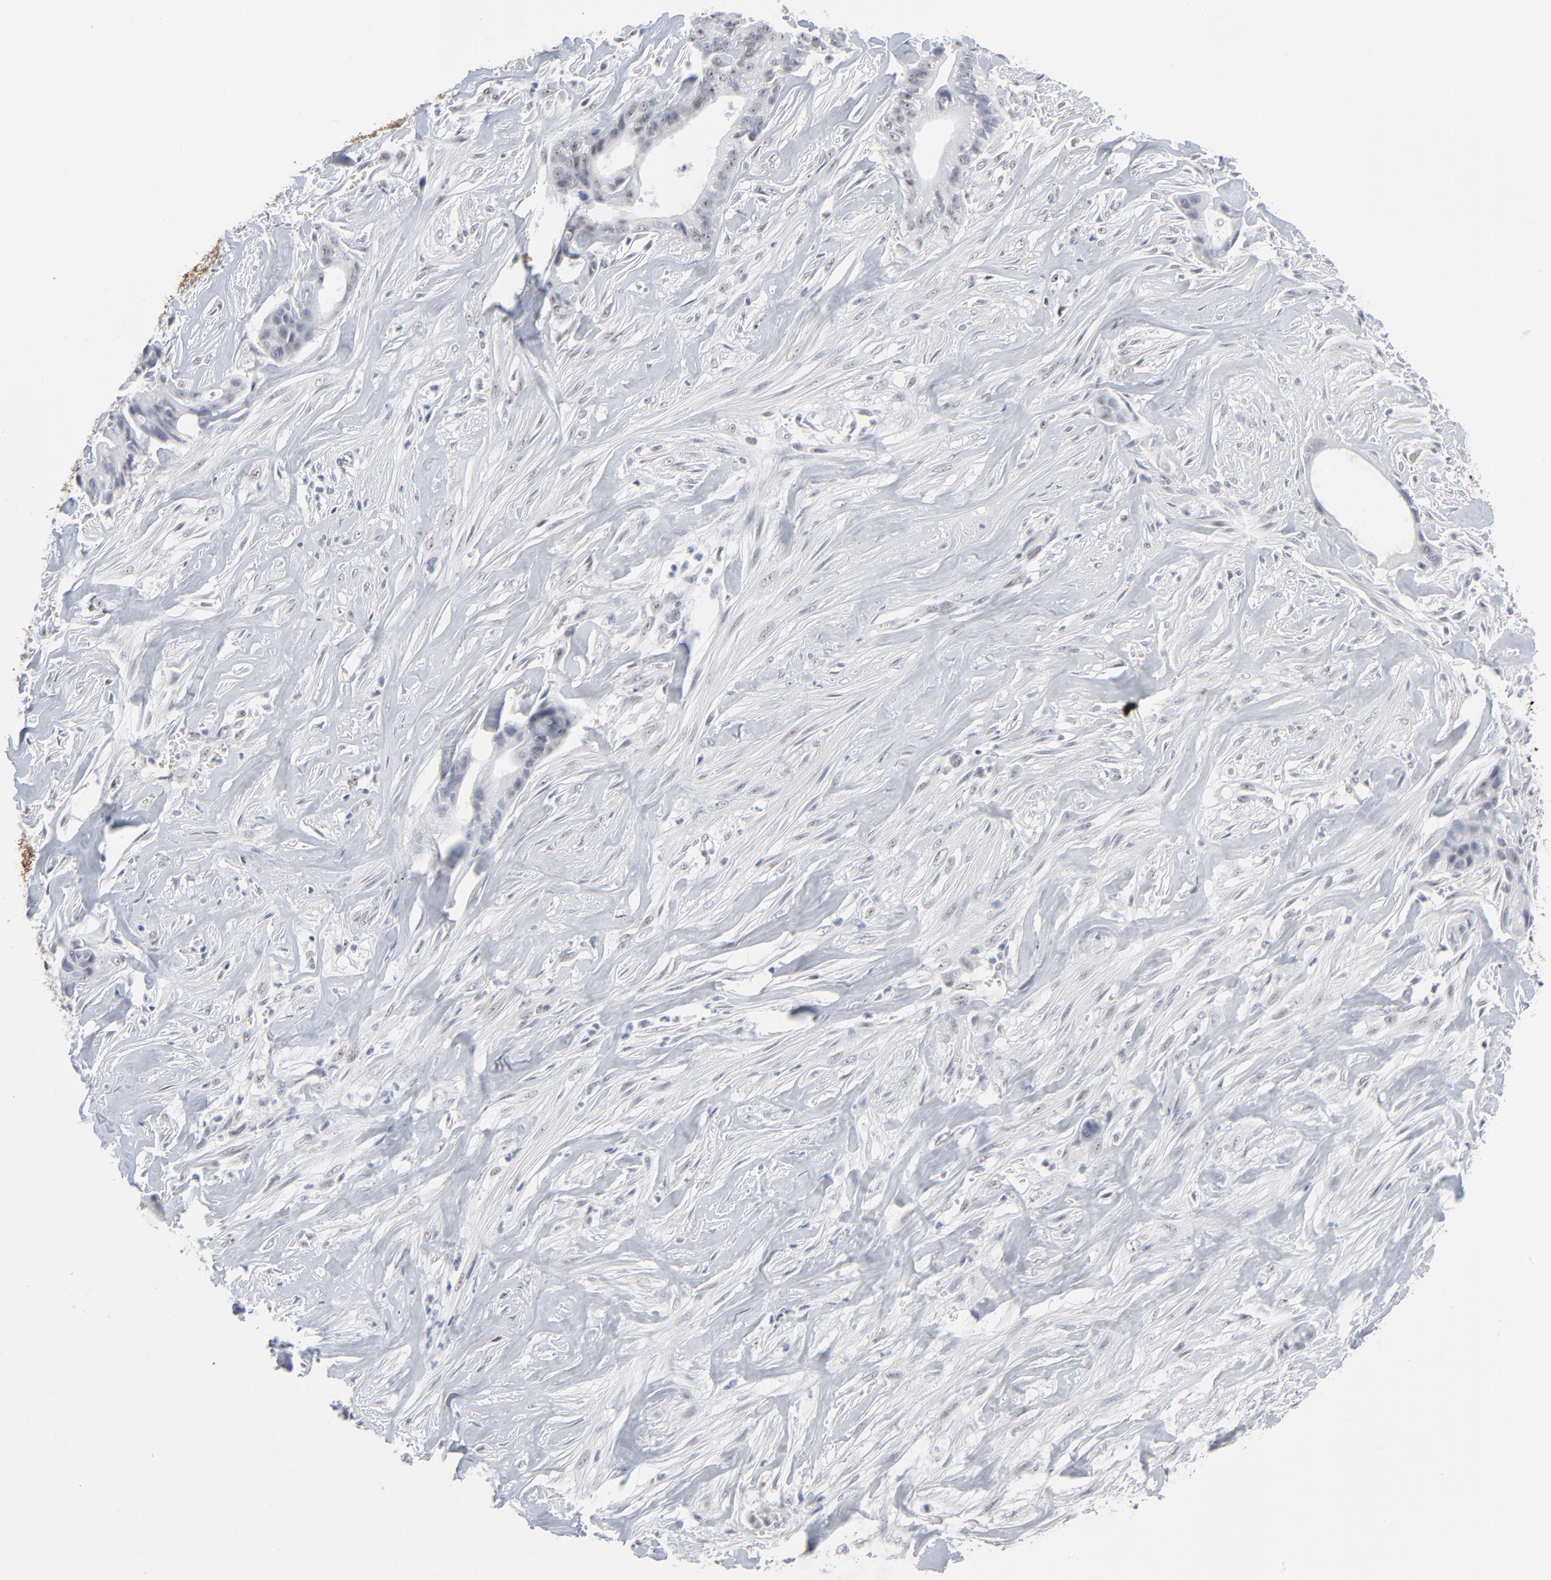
{"staining": {"intensity": "negative", "quantity": "none", "location": "none"}, "tissue": "liver cancer", "cell_type": "Tumor cells", "image_type": "cancer", "snomed": [{"axis": "morphology", "description": "Cholangiocarcinoma"}, {"axis": "topography", "description": "Liver"}], "caption": "The immunohistochemistry photomicrograph has no significant staining in tumor cells of cholangiocarcinoma (liver) tissue.", "gene": "MPHOSPH6", "patient": {"sex": "female", "age": 55}}